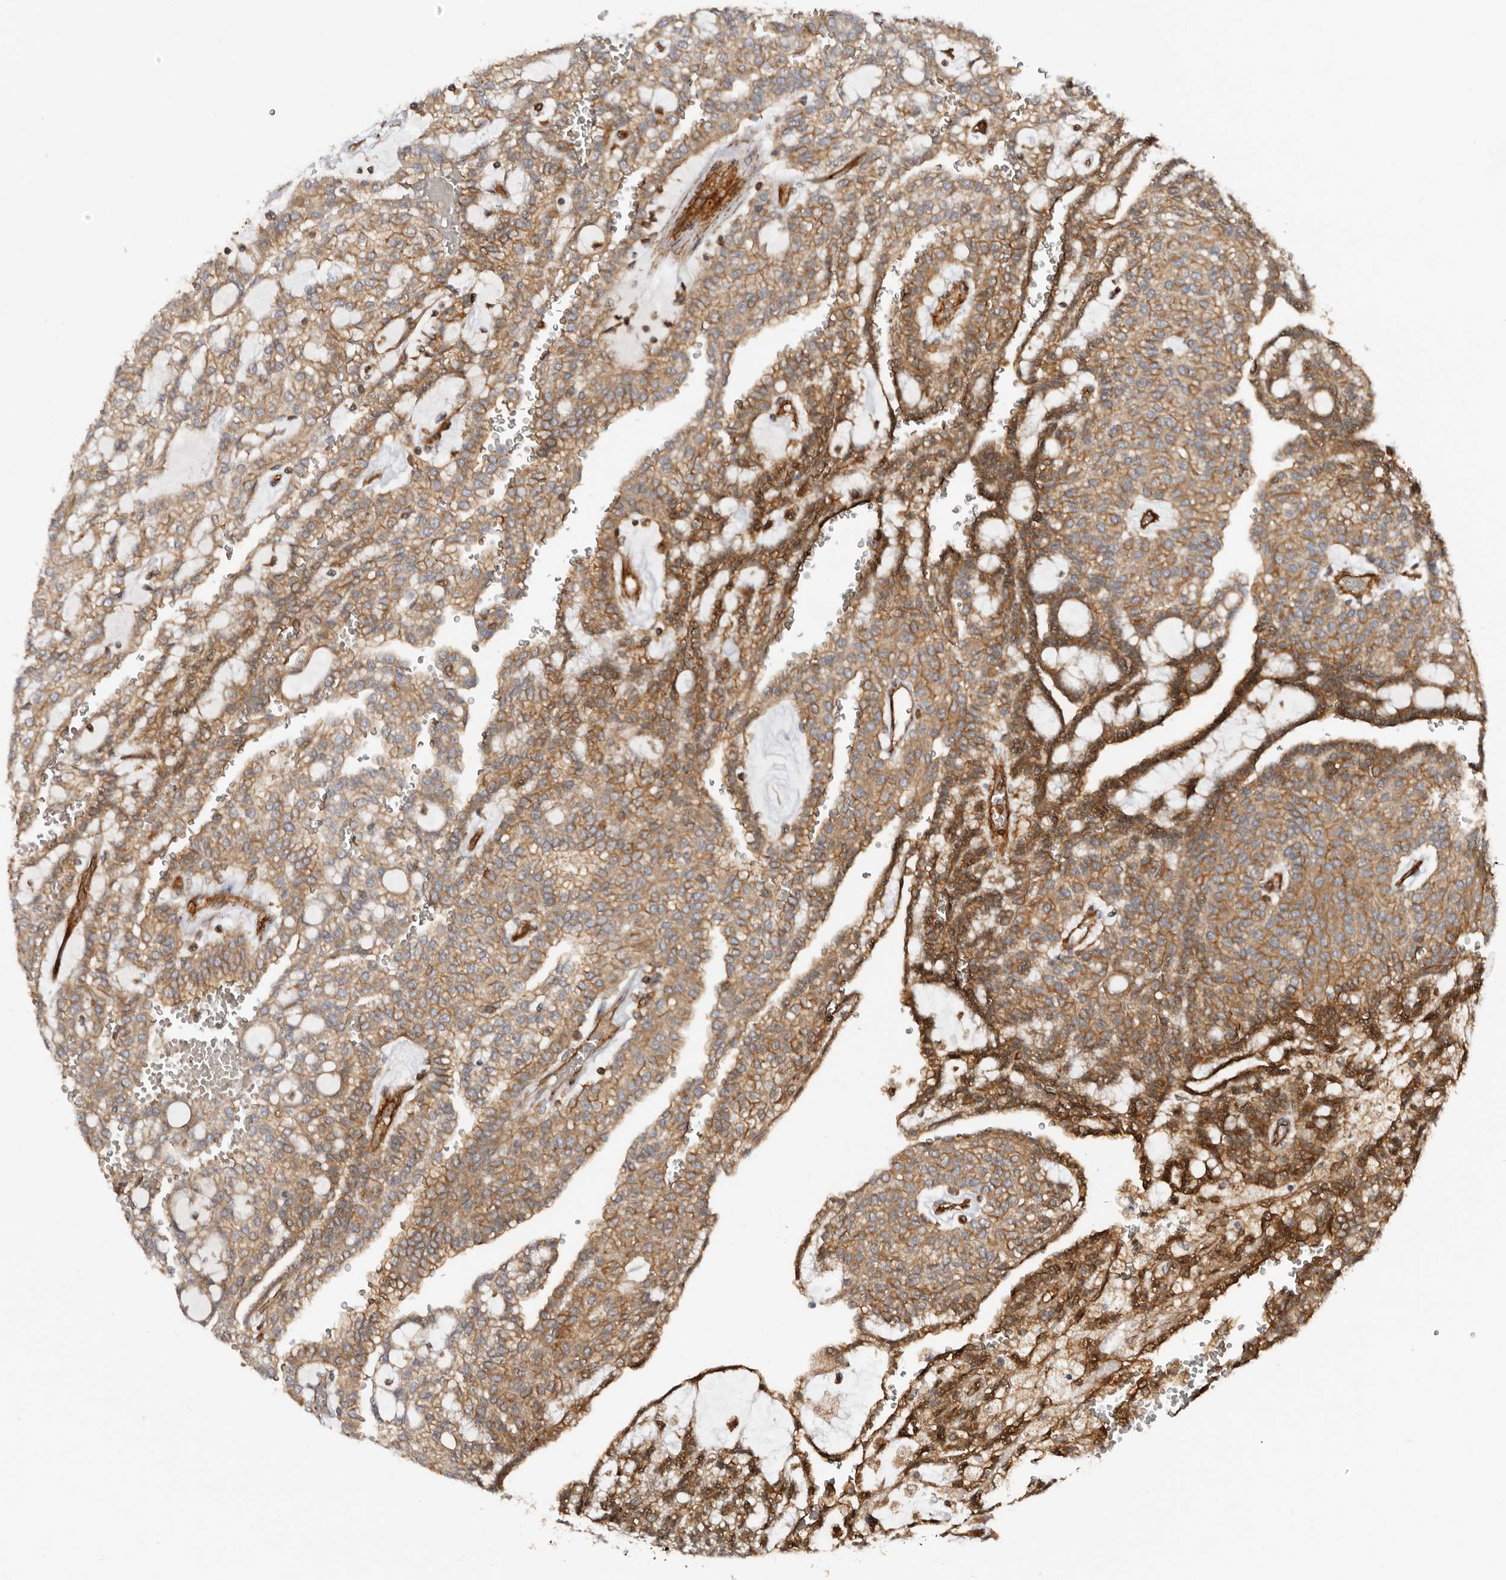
{"staining": {"intensity": "moderate", "quantity": ">75%", "location": "cytoplasmic/membranous"}, "tissue": "renal cancer", "cell_type": "Tumor cells", "image_type": "cancer", "snomed": [{"axis": "morphology", "description": "Adenocarcinoma, NOS"}, {"axis": "topography", "description": "Kidney"}], "caption": "A photomicrograph showing moderate cytoplasmic/membranous positivity in approximately >75% of tumor cells in renal adenocarcinoma, as visualized by brown immunohistochemical staining.", "gene": "TMC7", "patient": {"sex": "male", "age": 63}}